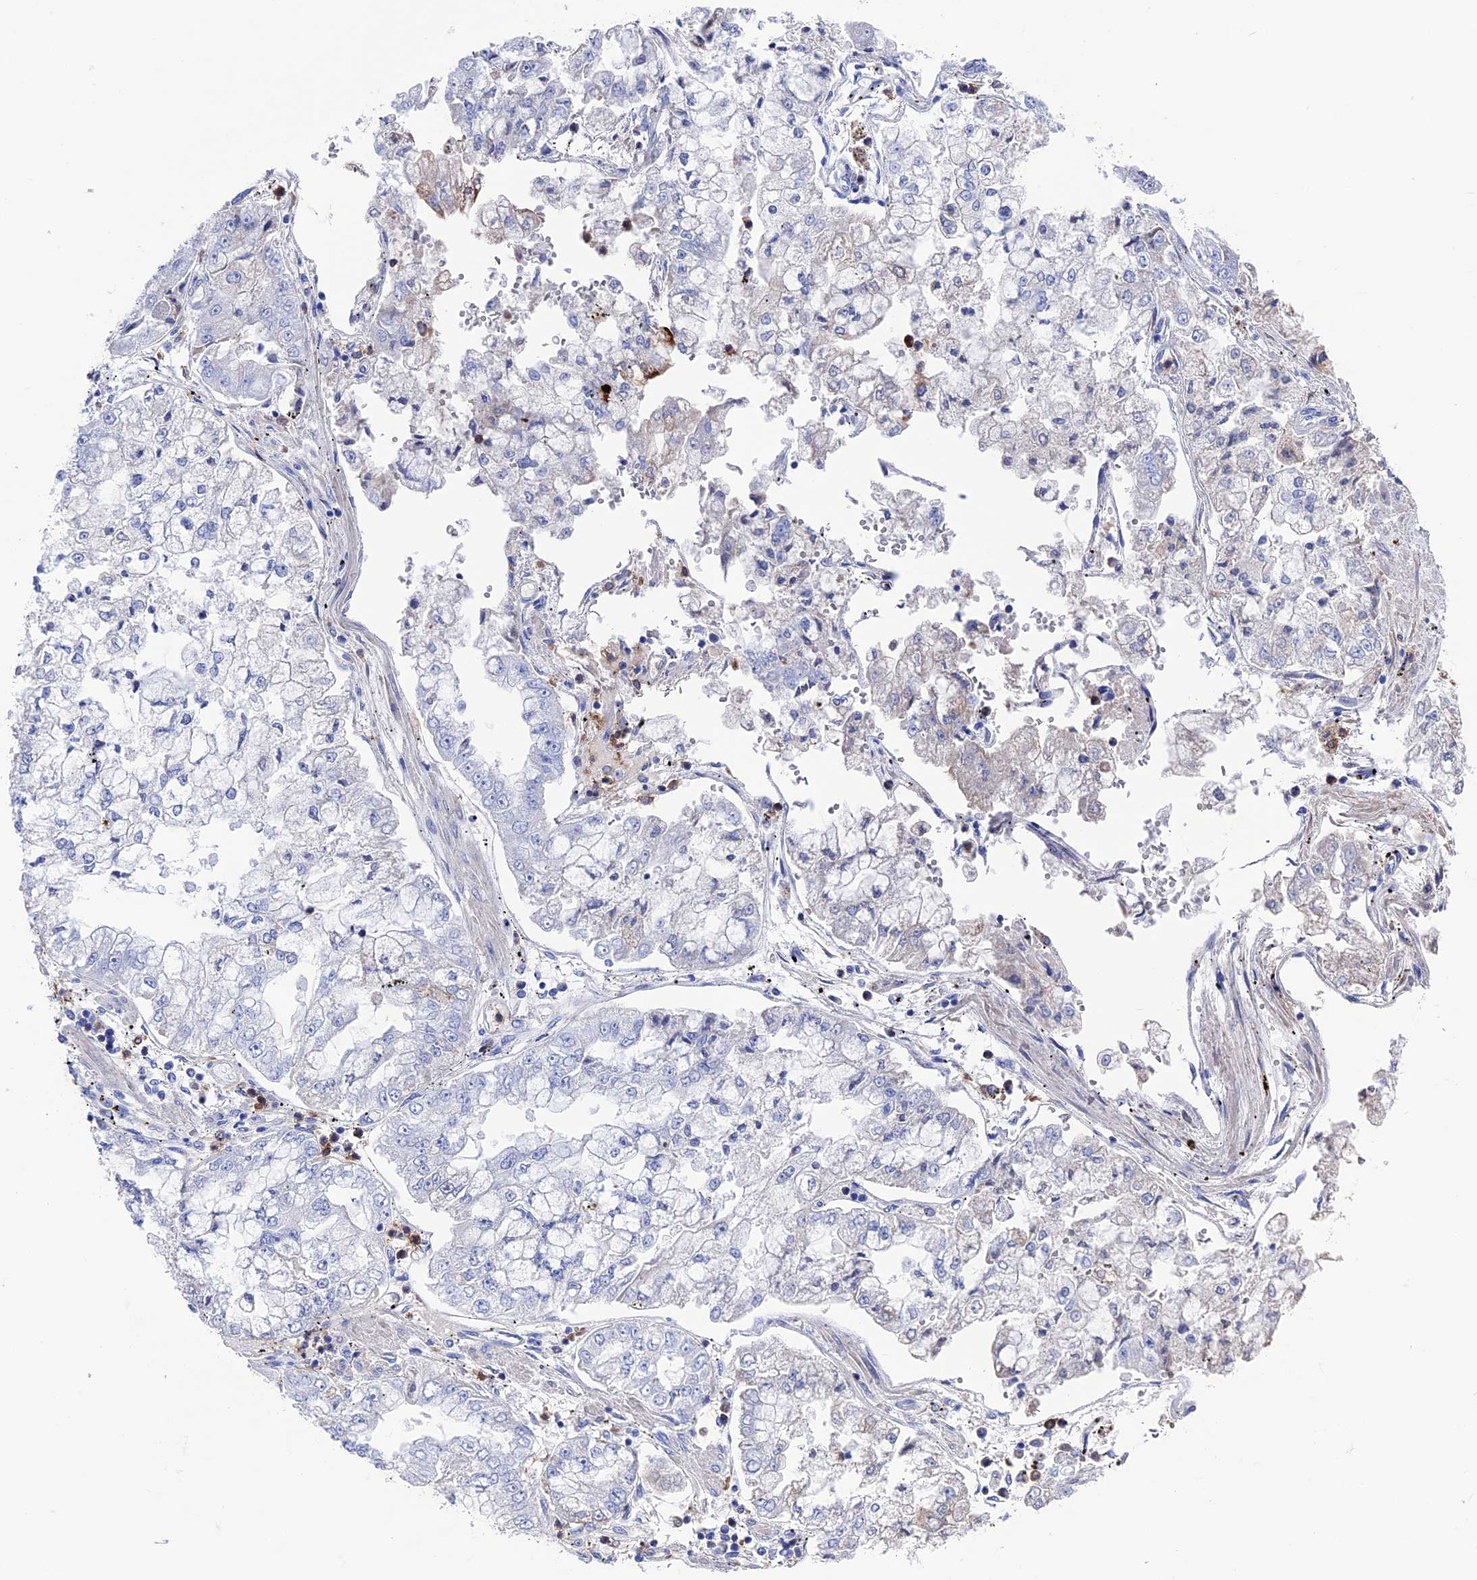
{"staining": {"intensity": "negative", "quantity": "none", "location": "none"}, "tissue": "stomach cancer", "cell_type": "Tumor cells", "image_type": "cancer", "snomed": [{"axis": "morphology", "description": "Adenocarcinoma, NOS"}, {"axis": "topography", "description": "Stomach"}], "caption": "This is a micrograph of immunohistochemistry (IHC) staining of adenocarcinoma (stomach), which shows no positivity in tumor cells.", "gene": "TYROBP", "patient": {"sex": "male", "age": 76}}